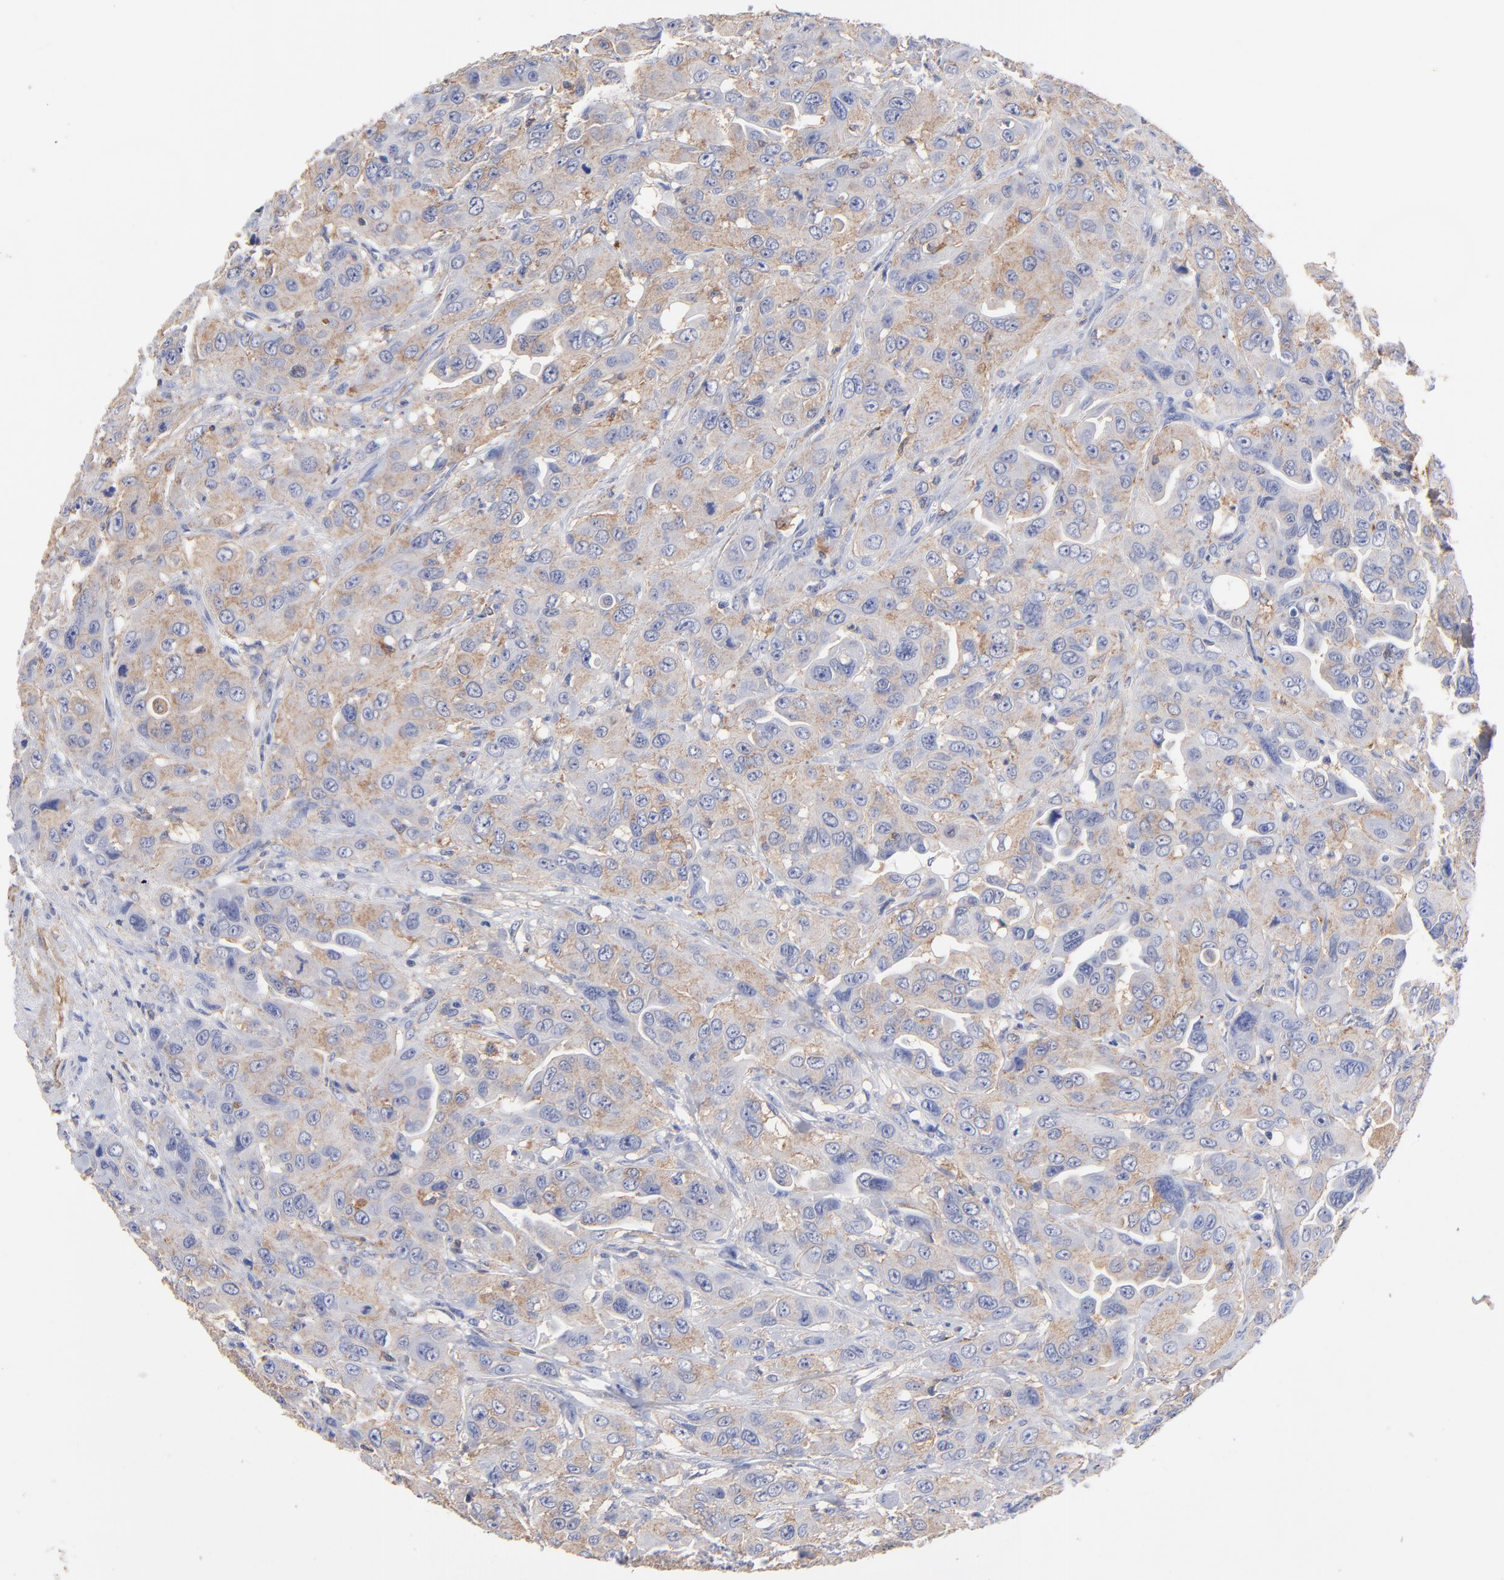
{"staining": {"intensity": "weak", "quantity": "25%-75%", "location": "cytoplasmic/membranous"}, "tissue": "urothelial cancer", "cell_type": "Tumor cells", "image_type": "cancer", "snomed": [{"axis": "morphology", "description": "Urothelial carcinoma, High grade"}, {"axis": "topography", "description": "Urinary bladder"}], "caption": "Tumor cells display low levels of weak cytoplasmic/membranous staining in approximately 25%-75% of cells in human urothelial cancer. The protein of interest is stained brown, and the nuclei are stained in blue (DAB (3,3'-diaminobenzidine) IHC with brightfield microscopy, high magnification).", "gene": "ASL", "patient": {"sex": "male", "age": 73}}